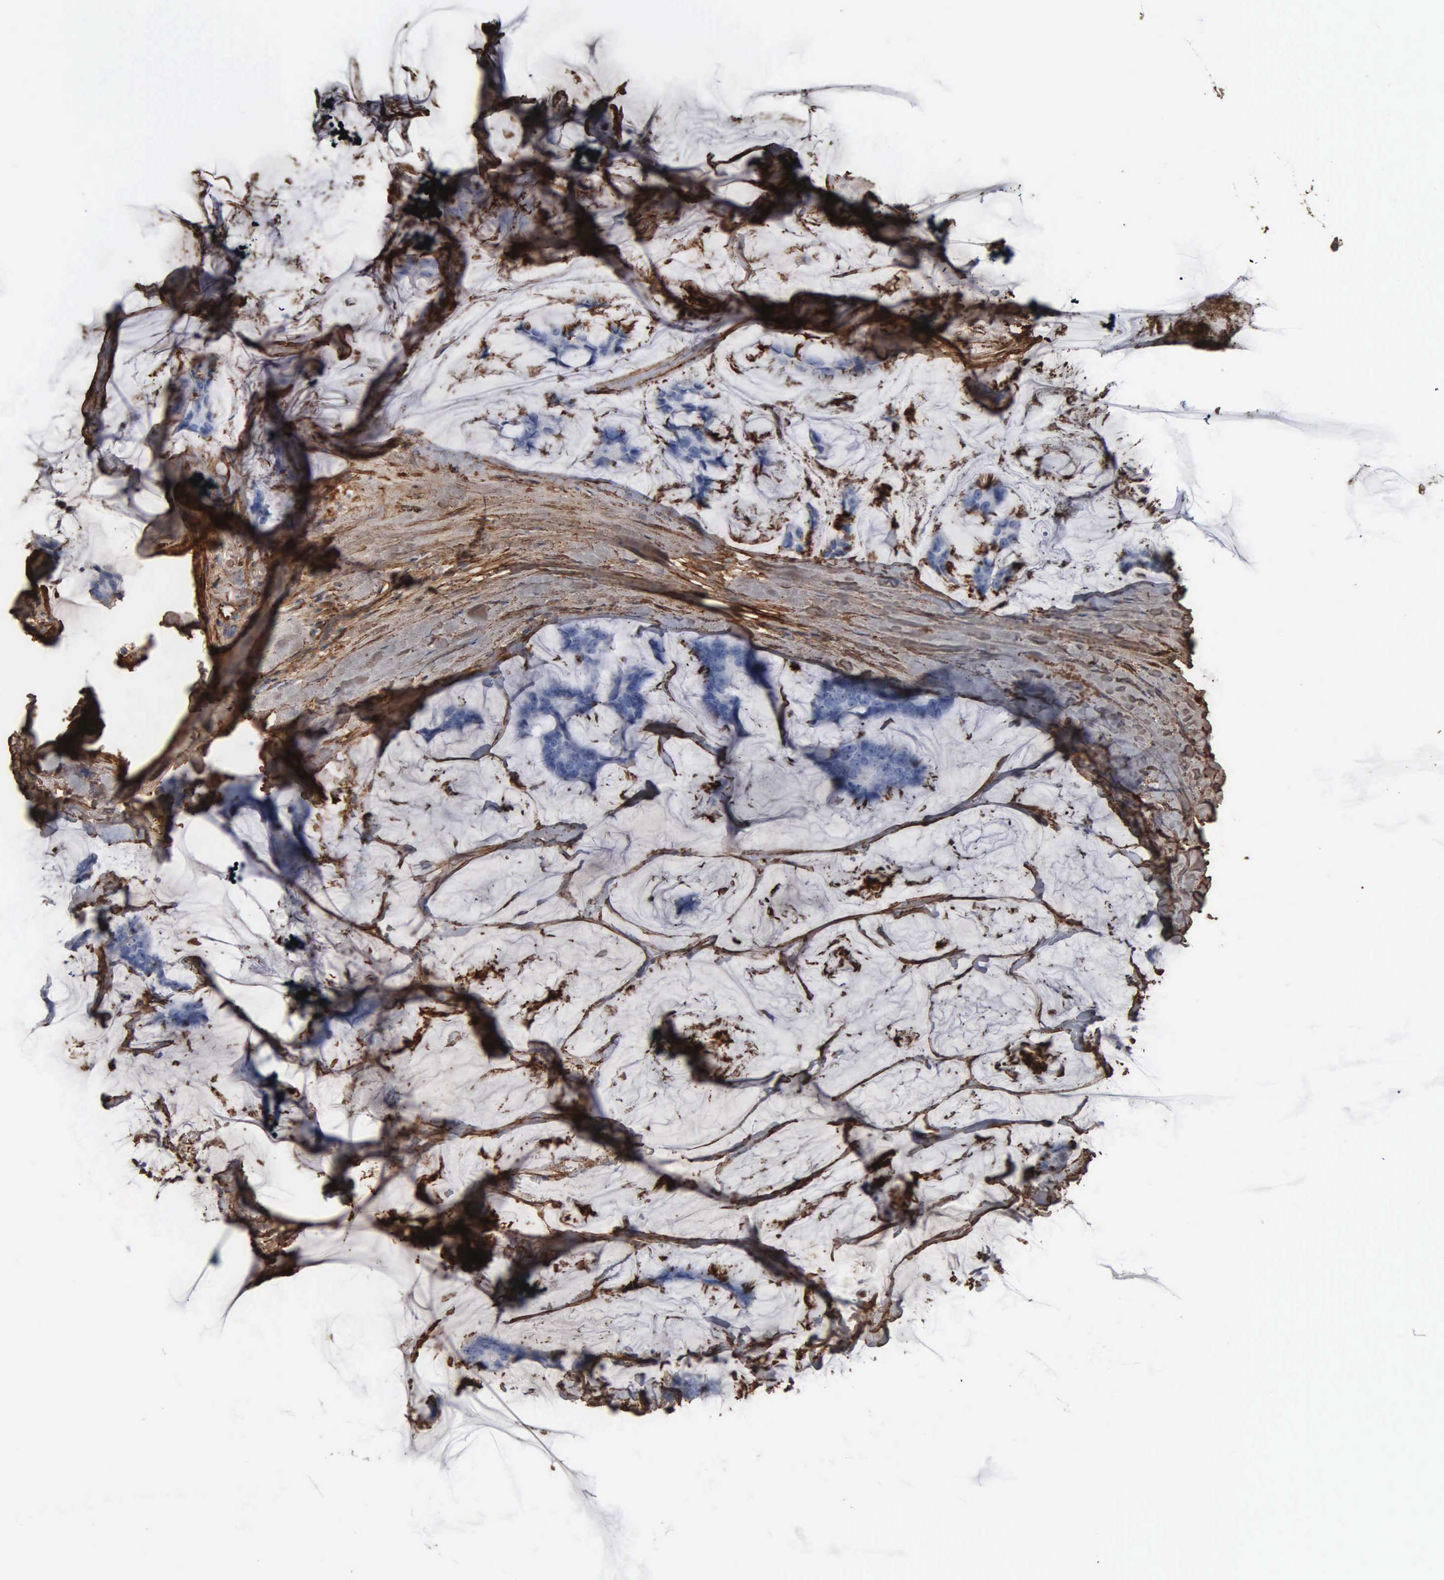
{"staining": {"intensity": "negative", "quantity": "none", "location": "none"}, "tissue": "breast cancer", "cell_type": "Tumor cells", "image_type": "cancer", "snomed": [{"axis": "morphology", "description": "Normal tissue, NOS"}, {"axis": "morphology", "description": "Duct carcinoma"}, {"axis": "topography", "description": "Breast"}], "caption": "IHC histopathology image of breast invasive ductal carcinoma stained for a protein (brown), which reveals no staining in tumor cells. (DAB immunohistochemistry, high magnification).", "gene": "FN1", "patient": {"sex": "female", "age": 50}}